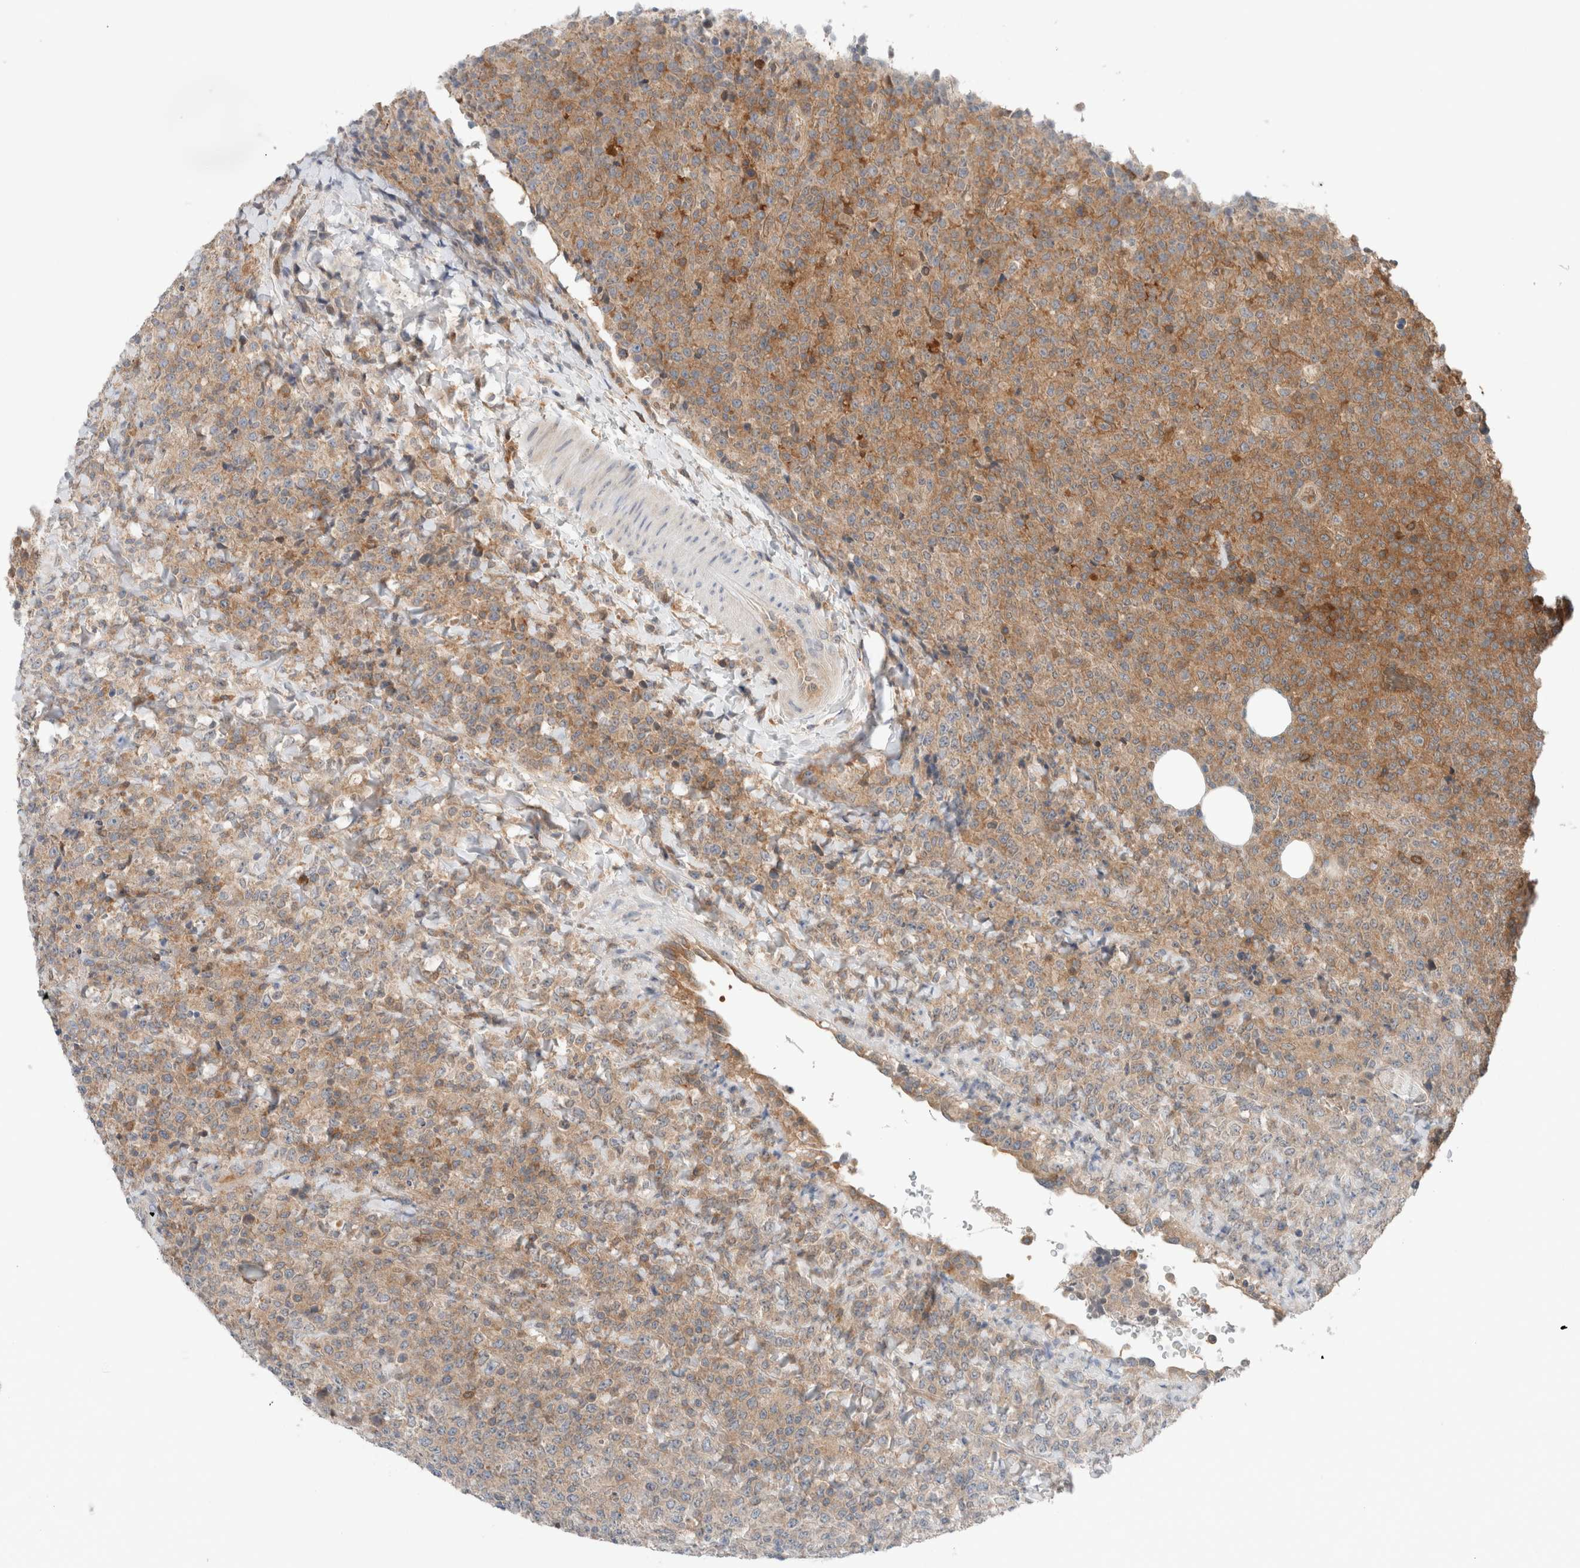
{"staining": {"intensity": "moderate", "quantity": ">75%", "location": "cytoplasmic/membranous"}, "tissue": "lymphoma", "cell_type": "Tumor cells", "image_type": "cancer", "snomed": [{"axis": "morphology", "description": "Malignant lymphoma, non-Hodgkin's type, High grade"}, {"axis": "topography", "description": "Lymph node"}], "caption": "IHC histopathology image of lymphoma stained for a protein (brown), which exhibits medium levels of moderate cytoplasmic/membranous staining in approximately >75% of tumor cells.", "gene": "XPNPEP1", "patient": {"sex": "male", "age": 13}}